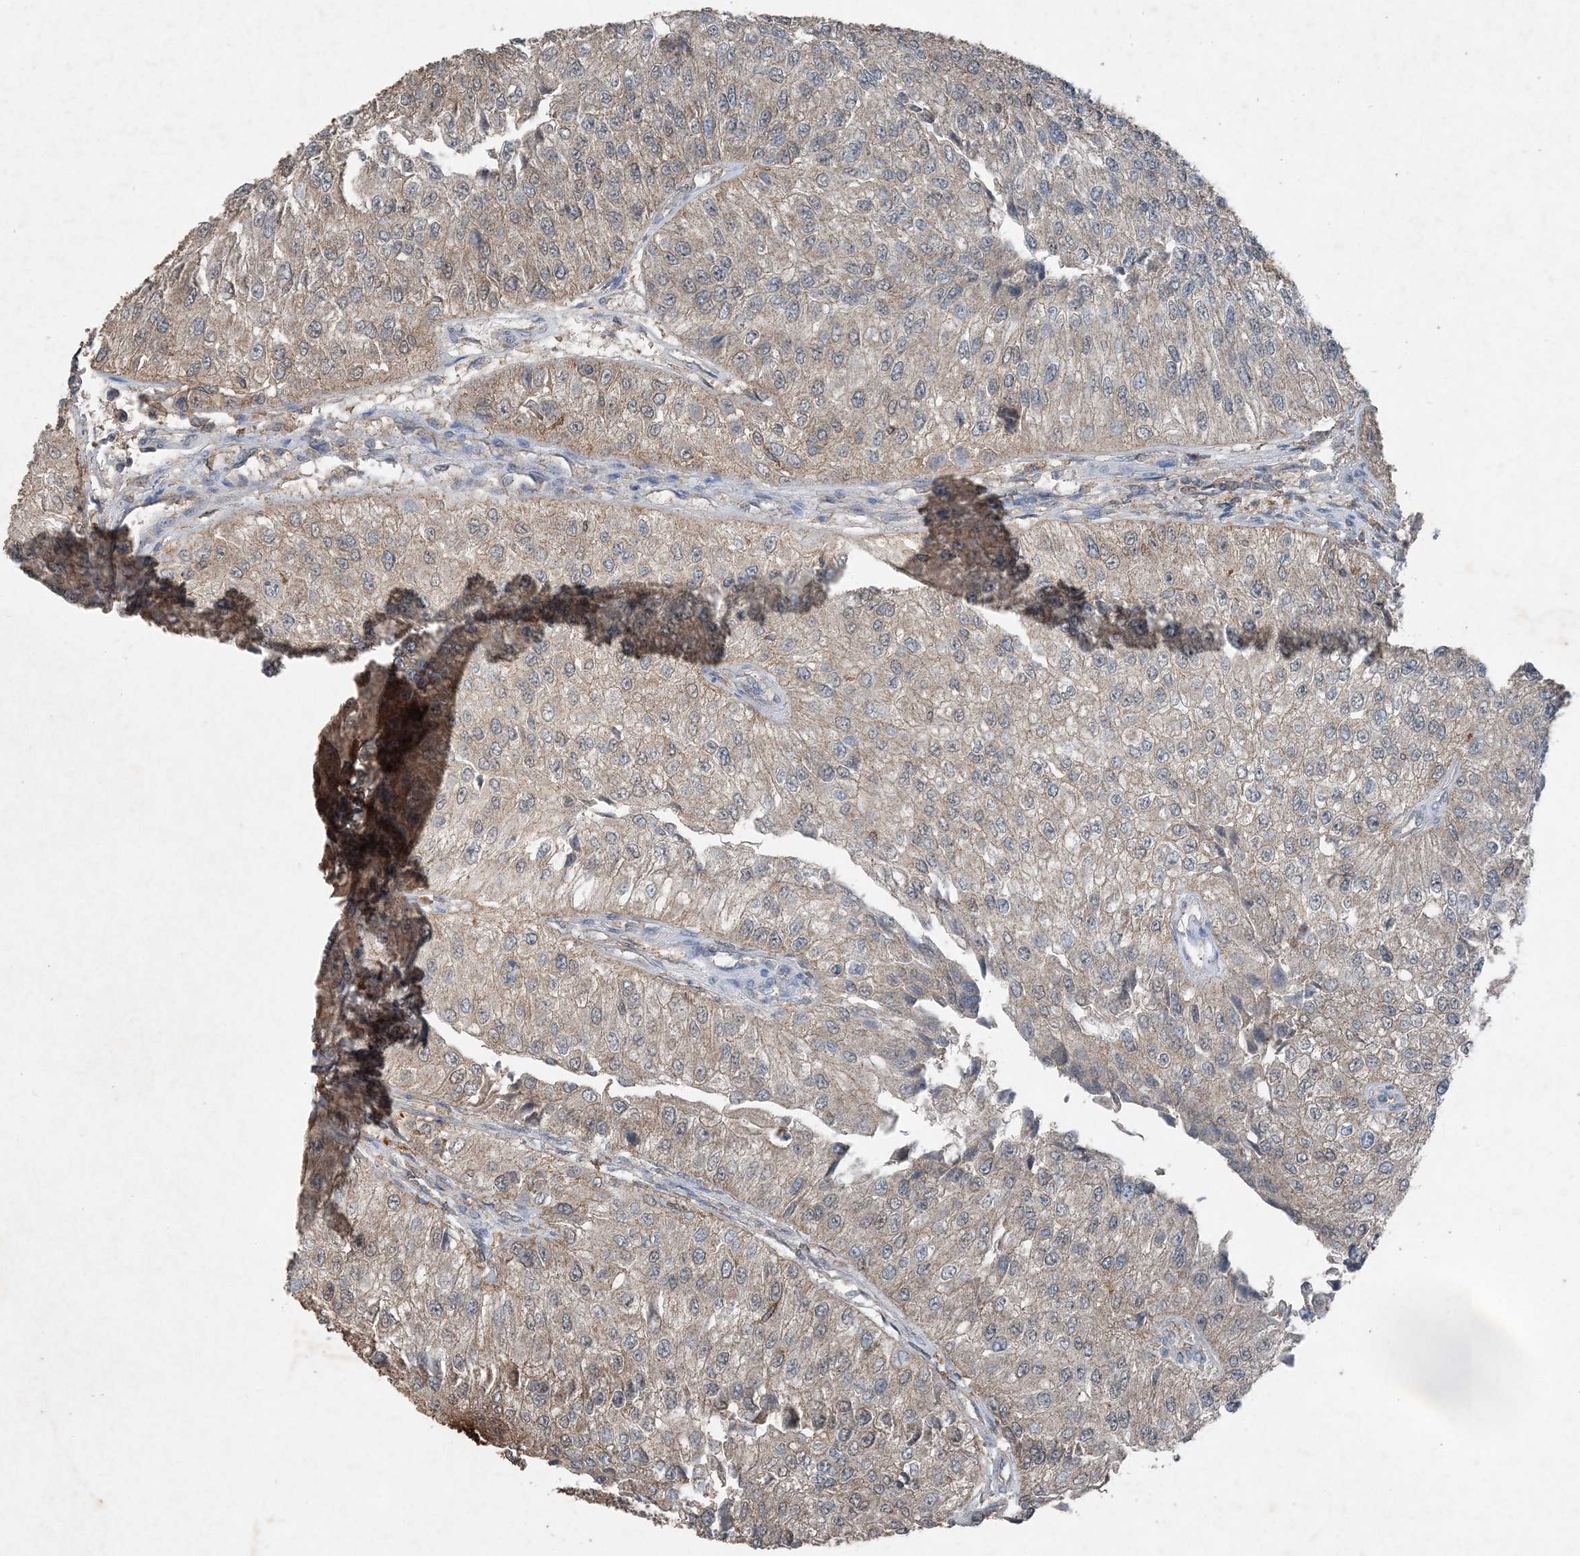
{"staining": {"intensity": "weak", "quantity": ">75%", "location": "cytoplasmic/membranous"}, "tissue": "urothelial cancer", "cell_type": "Tumor cells", "image_type": "cancer", "snomed": [{"axis": "morphology", "description": "Urothelial carcinoma, High grade"}, {"axis": "topography", "description": "Kidney"}, {"axis": "topography", "description": "Urinary bladder"}], "caption": "Human urothelial cancer stained with a brown dye exhibits weak cytoplasmic/membranous positive expression in approximately >75% of tumor cells.", "gene": "FCN3", "patient": {"sex": "male", "age": 77}}